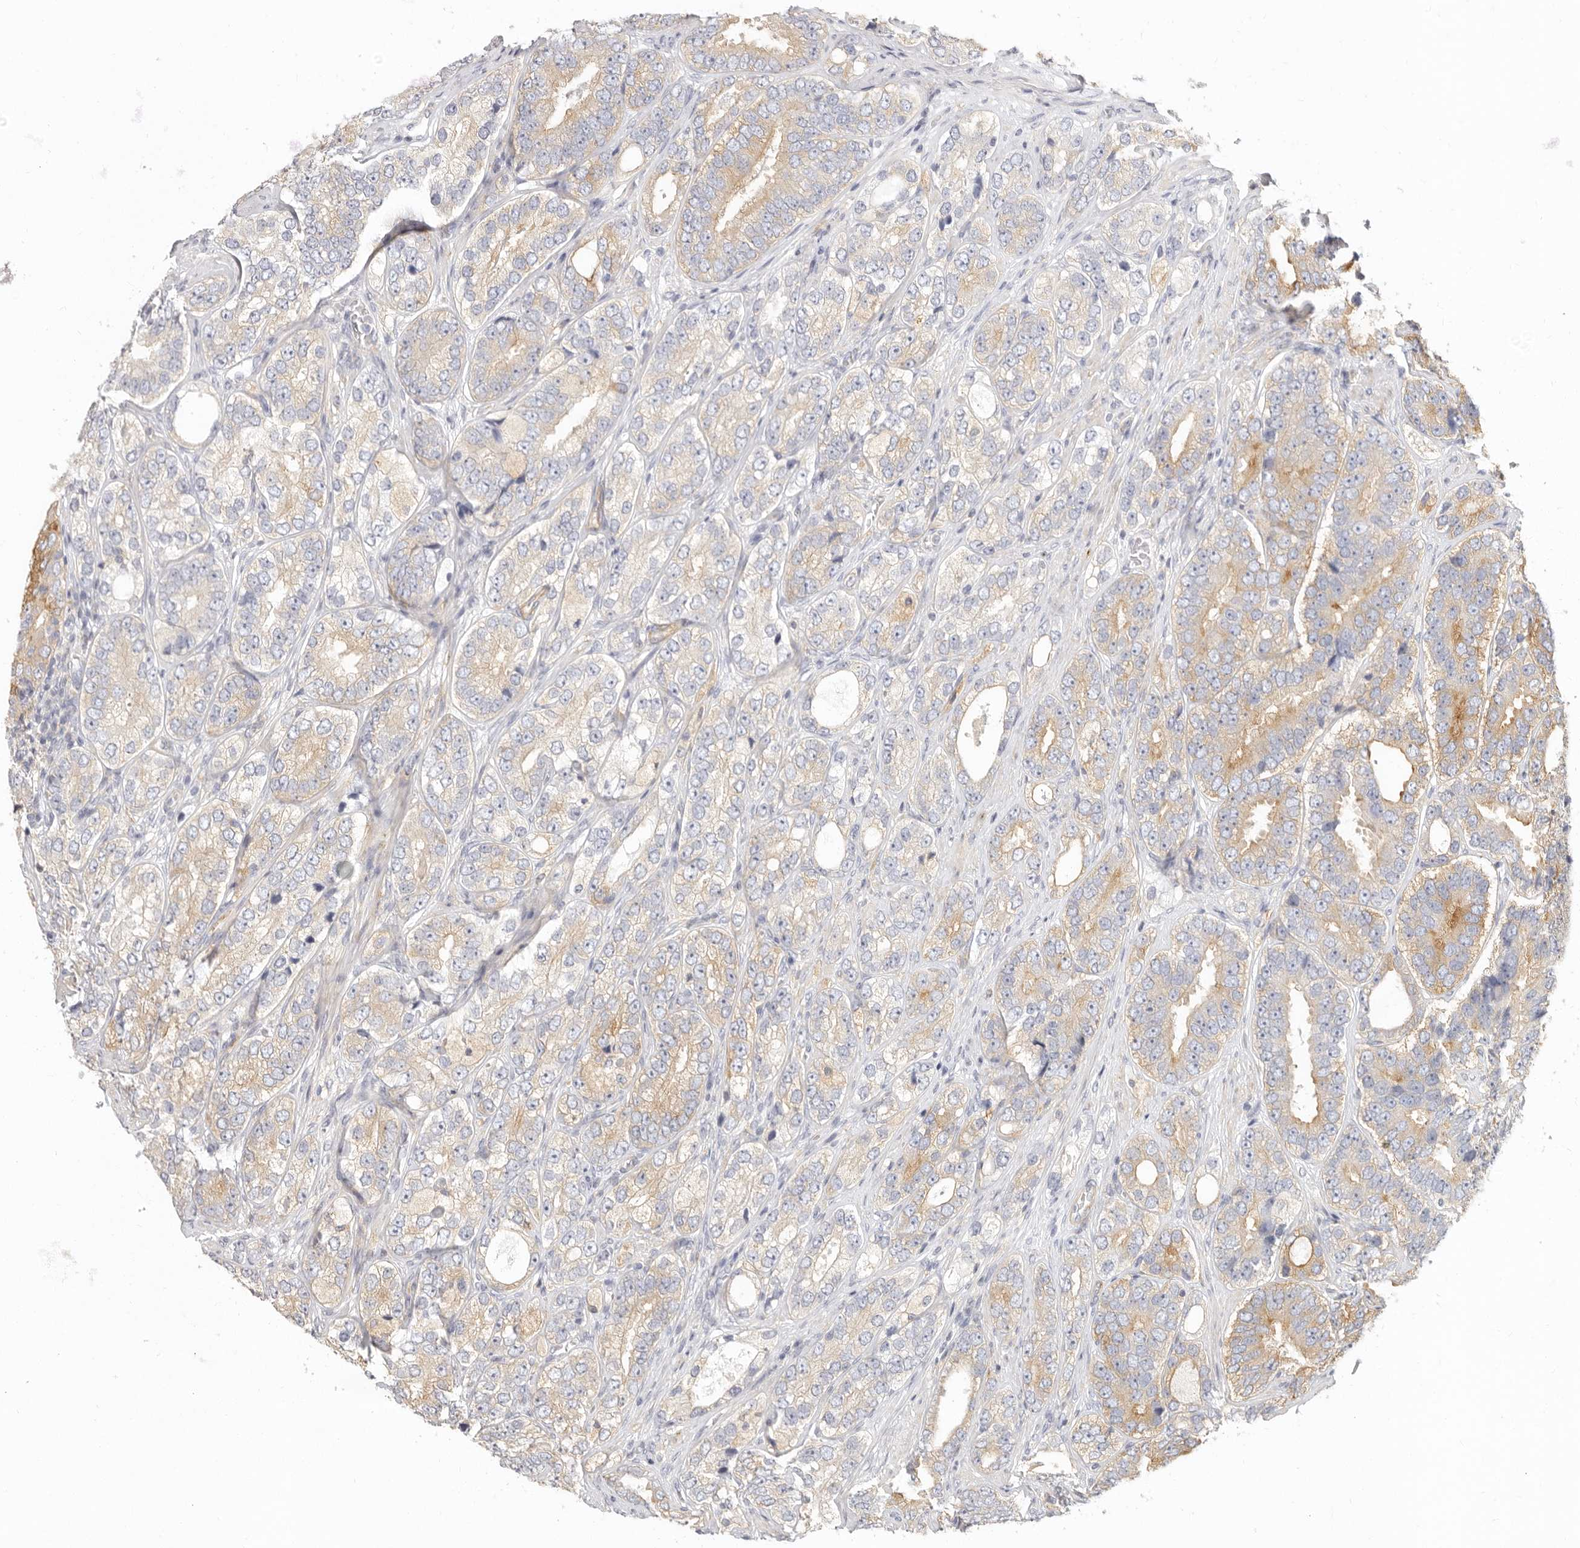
{"staining": {"intensity": "moderate", "quantity": "25%-75%", "location": "cytoplasmic/membranous"}, "tissue": "prostate cancer", "cell_type": "Tumor cells", "image_type": "cancer", "snomed": [{"axis": "morphology", "description": "Adenocarcinoma, High grade"}, {"axis": "topography", "description": "Prostate"}], "caption": "Protein staining by immunohistochemistry (IHC) displays moderate cytoplasmic/membranous staining in approximately 25%-75% of tumor cells in prostate high-grade adenocarcinoma.", "gene": "NIBAN1", "patient": {"sex": "male", "age": 56}}